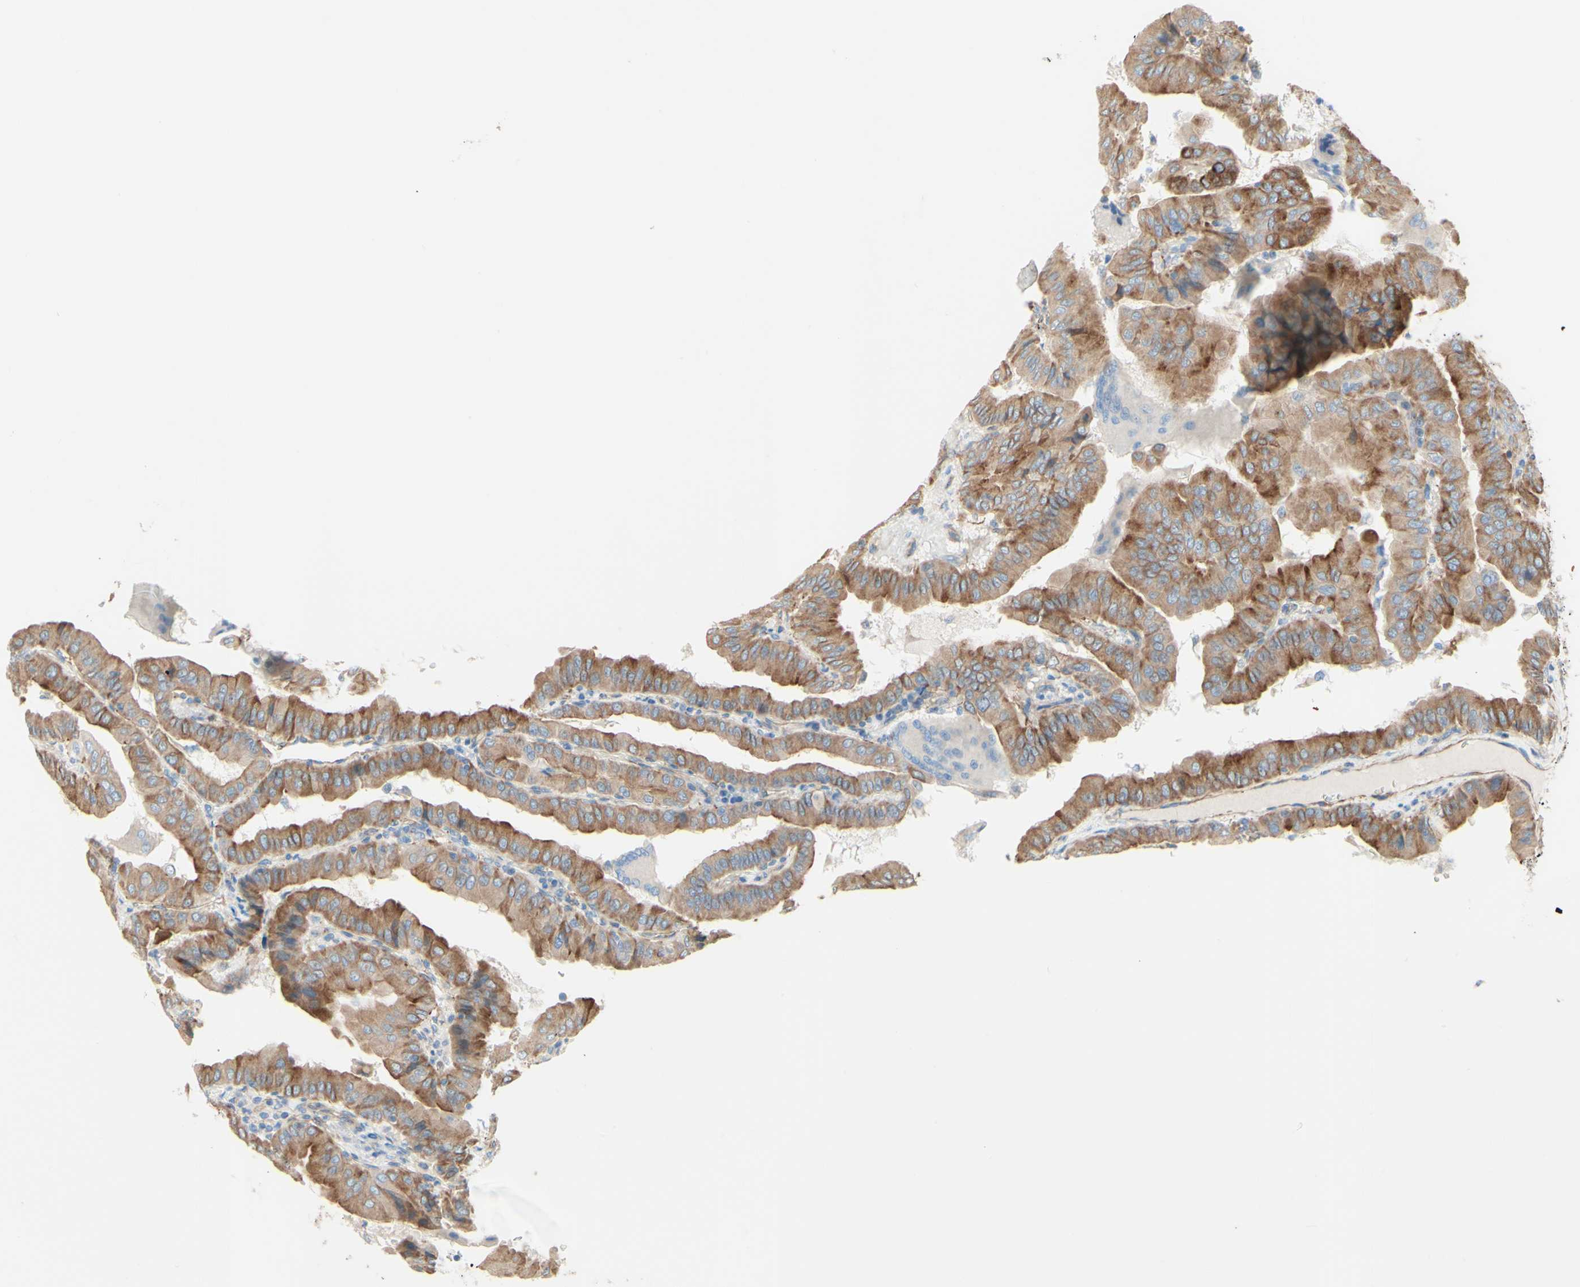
{"staining": {"intensity": "moderate", "quantity": ">75%", "location": "cytoplasmic/membranous"}, "tissue": "thyroid cancer", "cell_type": "Tumor cells", "image_type": "cancer", "snomed": [{"axis": "morphology", "description": "Papillary adenocarcinoma, NOS"}, {"axis": "topography", "description": "Thyroid gland"}], "caption": "Thyroid cancer (papillary adenocarcinoma) stained for a protein (brown) demonstrates moderate cytoplasmic/membranous positive expression in approximately >75% of tumor cells.", "gene": "ENDOD1", "patient": {"sex": "male", "age": 33}}